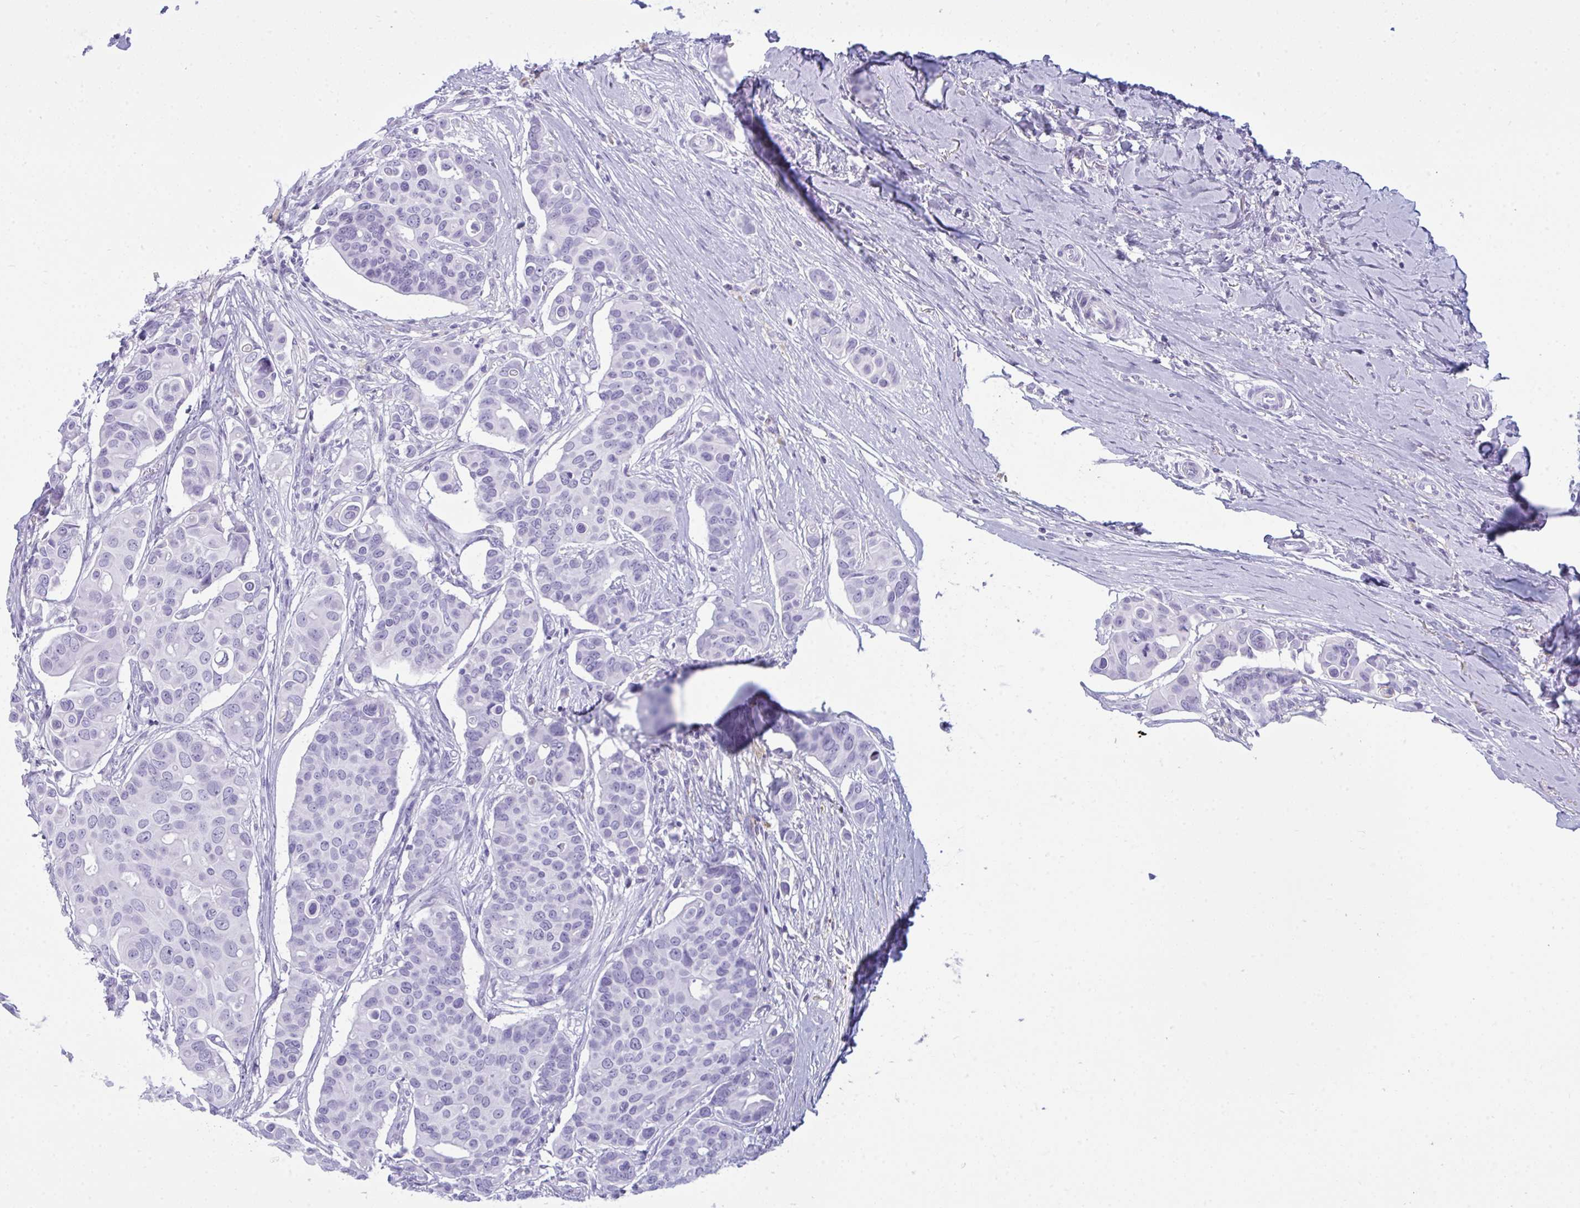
{"staining": {"intensity": "negative", "quantity": "none", "location": "none"}, "tissue": "breast cancer", "cell_type": "Tumor cells", "image_type": "cancer", "snomed": [{"axis": "morphology", "description": "Normal tissue, NOS"}, {"axis": "morphology", "description": "Duct carcinoma"}, {"axis": "topography", "description": "Skin"}, {"axis": "topography", "description": "Breast"}], "caption": "There is no significant expression in tumor cells of invasive ductal carcinoma (breast).", "gene": "ARHGAP42", "patient": {"sex": "female", "age": 54}}